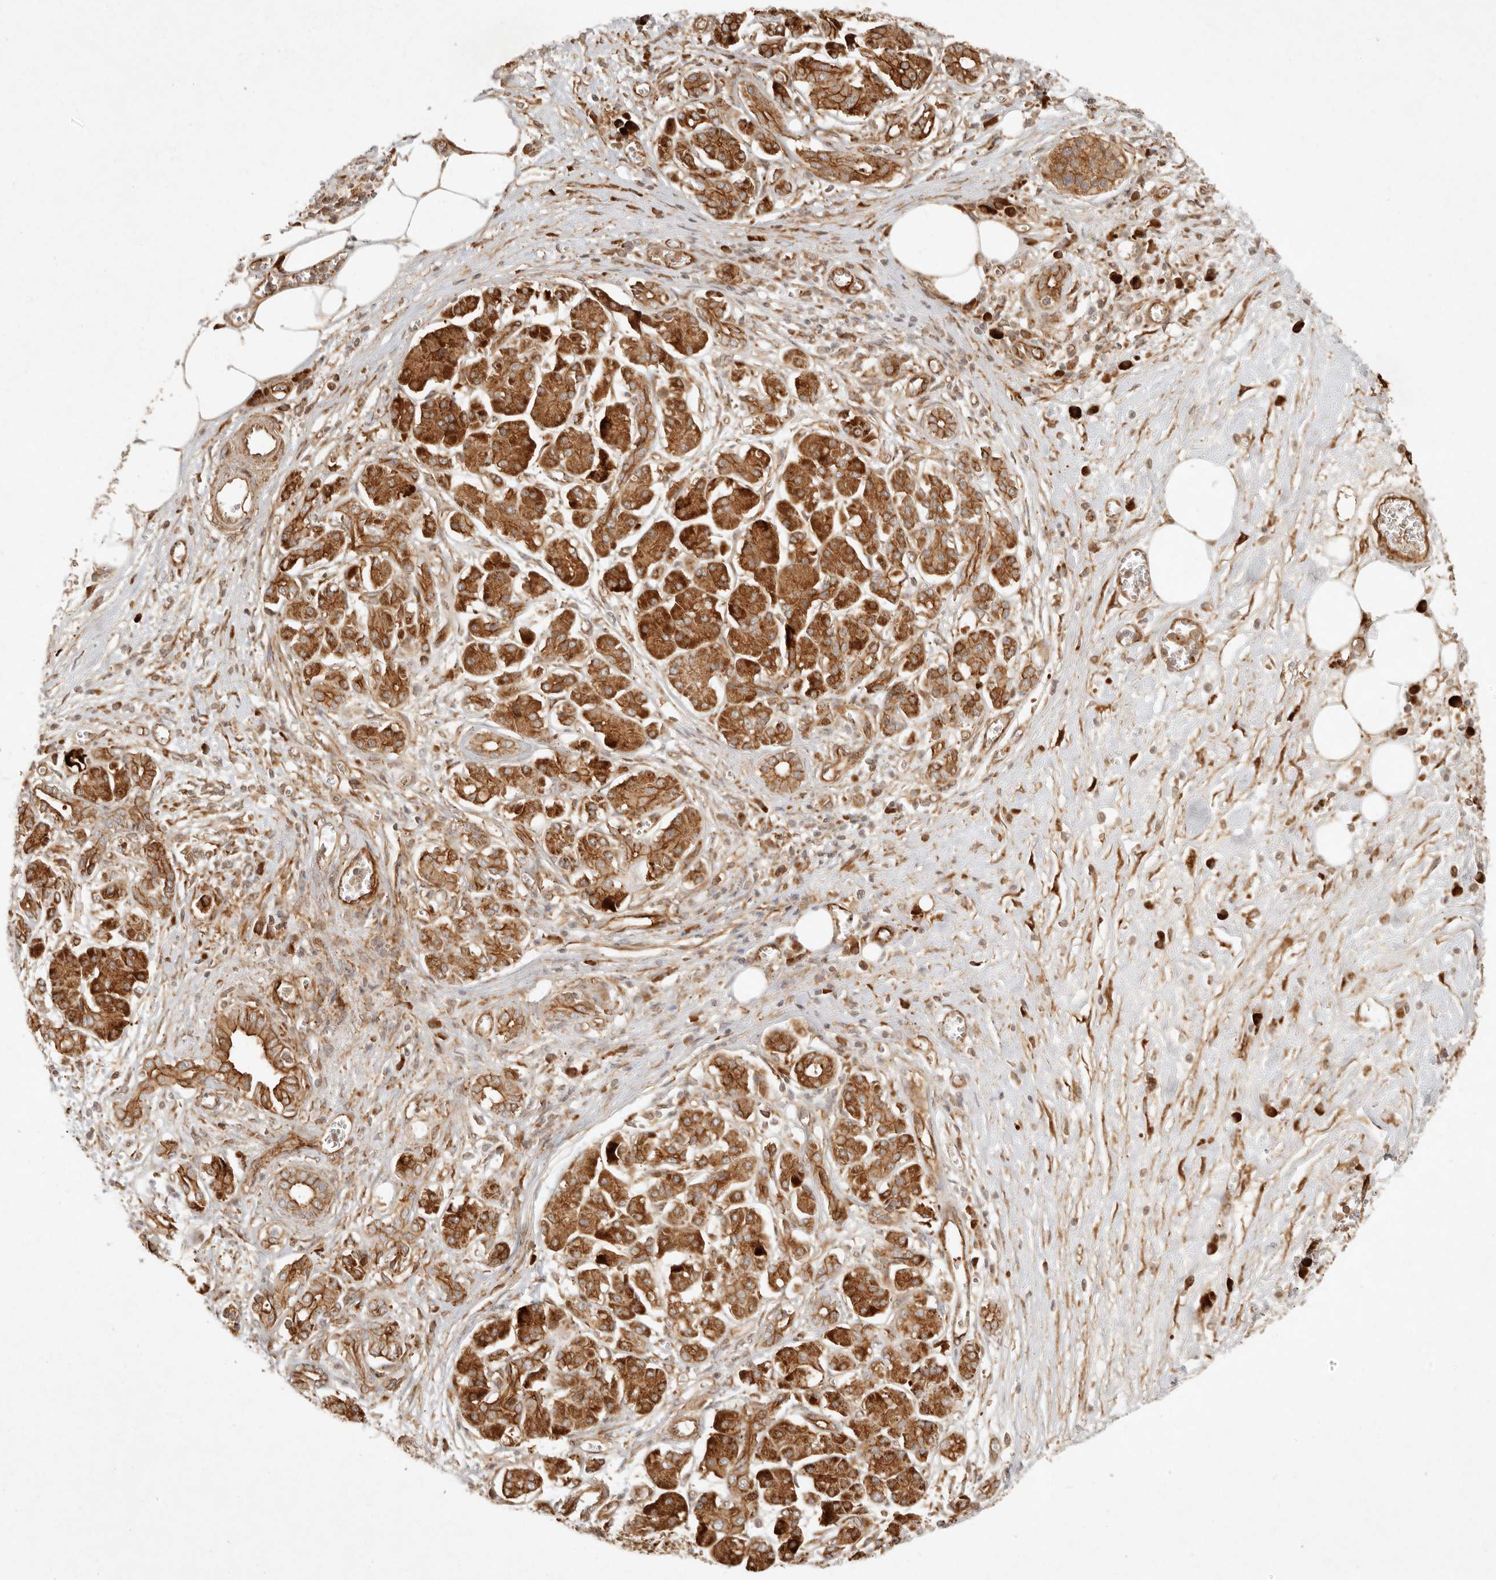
{"staining": {"intensity": "strong", "quantity": ">75%", "location": "cytoplasmic/membranous"}, "tissue": "pancreatic cancer", "cell_type": "Tumor cells", "image_type": "cancer", "snomed": [{"axis": "morphology", "description": "Adenocarcinoma, NOS"}, {"axis": "topography", "description": "Pancreas"}], "caption": "Adenocarcinoma (pancreatic) stained with a brown dye displays strong cytoplasmic/membranous positive expression in about >75% of tumor cells.", "gene": "KLHL38", "patient": {"sex": "male", "age": 78}}